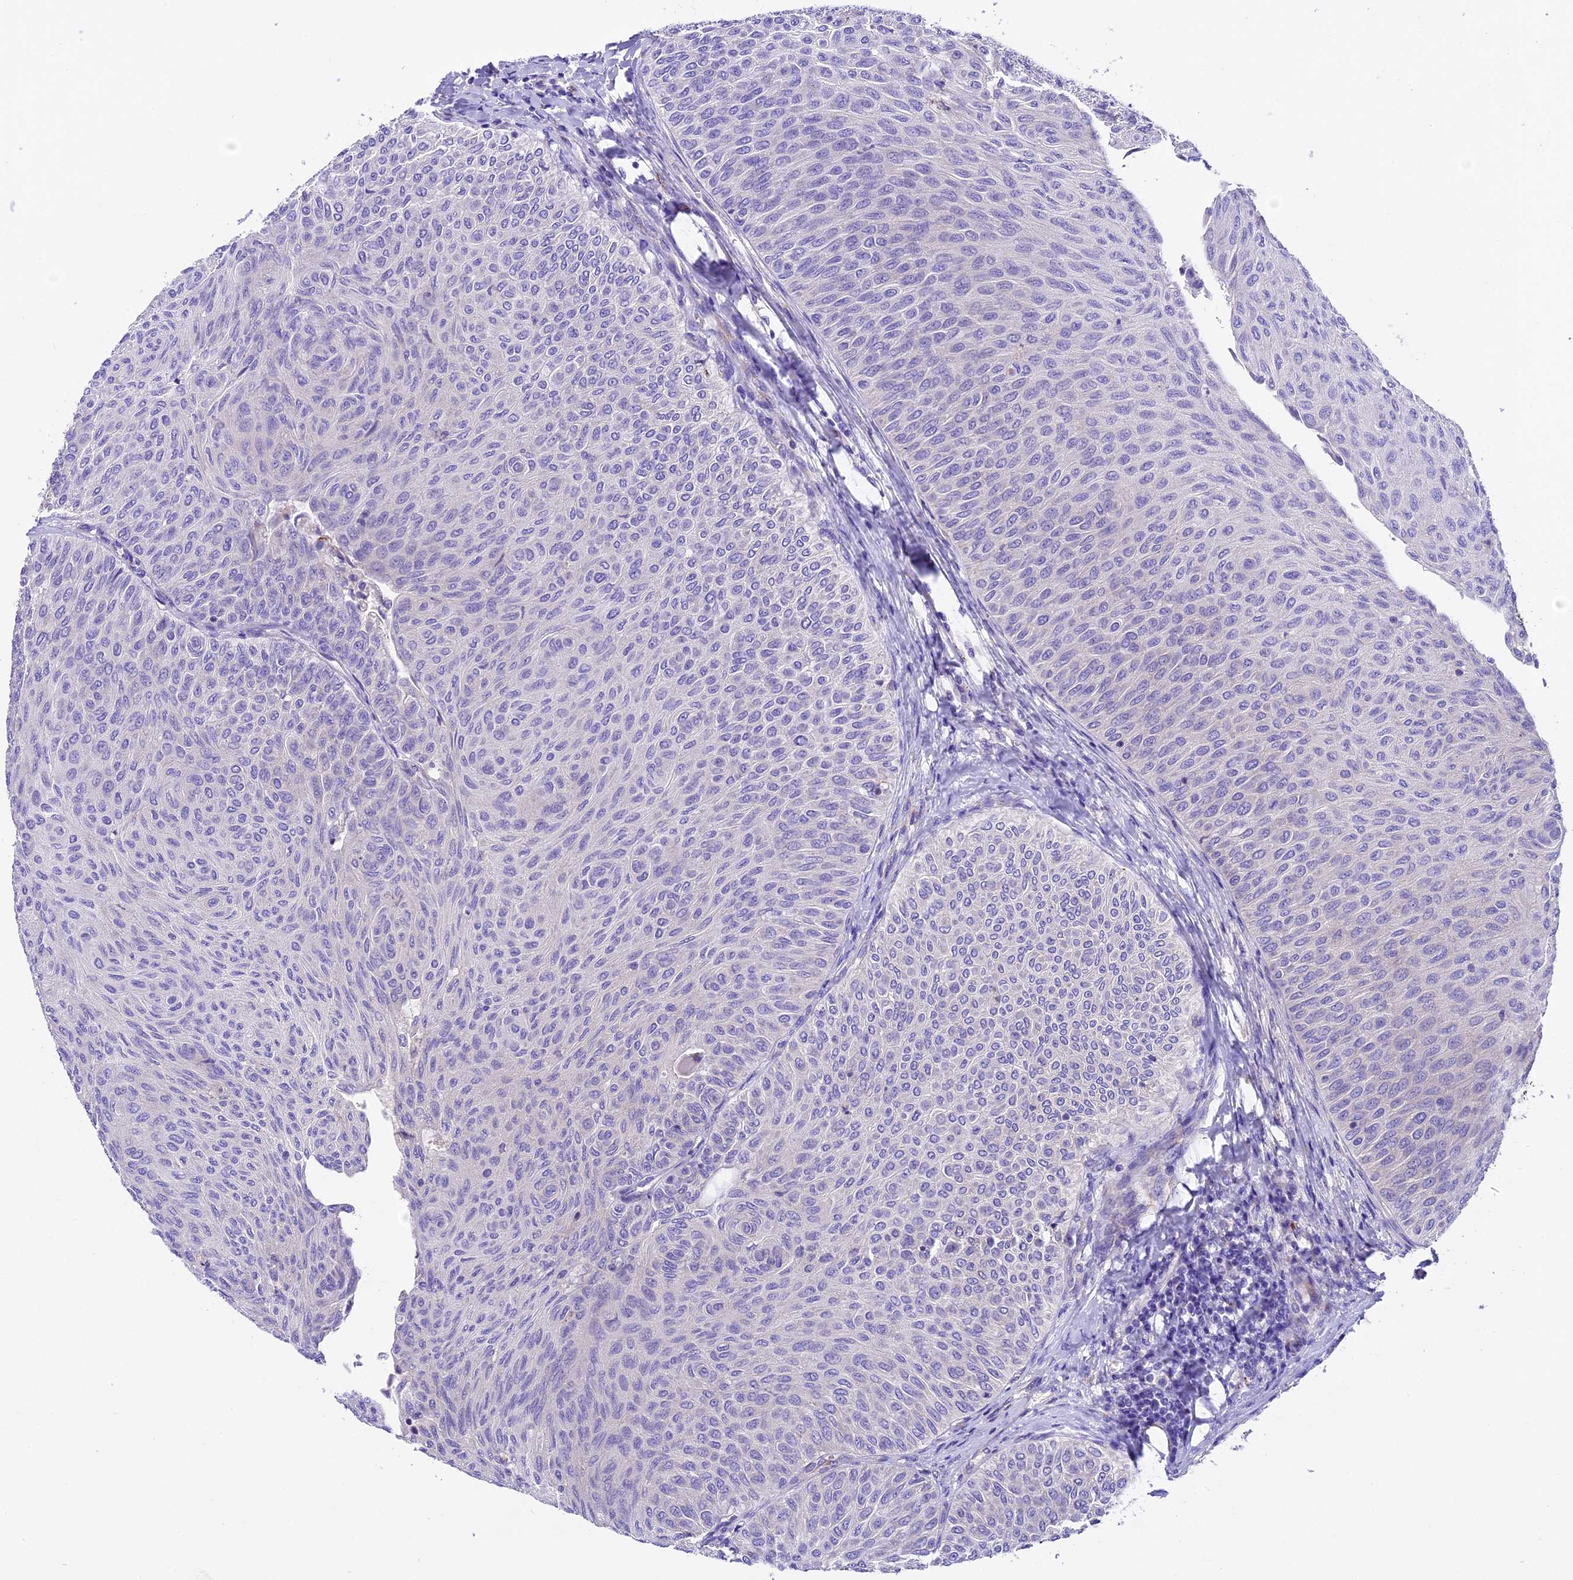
{"staining": {"intensity": "weak", "quantity": "<25%", "location": "cytoplasmic/membranous"}, "tissue": "urothelial cancer", "cell_type": "Tumor cells", "image_type": "cancer", "snomed": [{"axis": "morphology", "description": "Urothelial carcinoma, Low grade"}, {"axis": "topography", "description": "Urinary bladder"}], "caption": "A high-resolution histopathology image shows immunohistochemistry staining of urothelial carcinoma (low-grade), which demonstrates no significant staining in tumor cells.", "gene": "PEMT", "patient": {"sex": "male", "age": 78}}